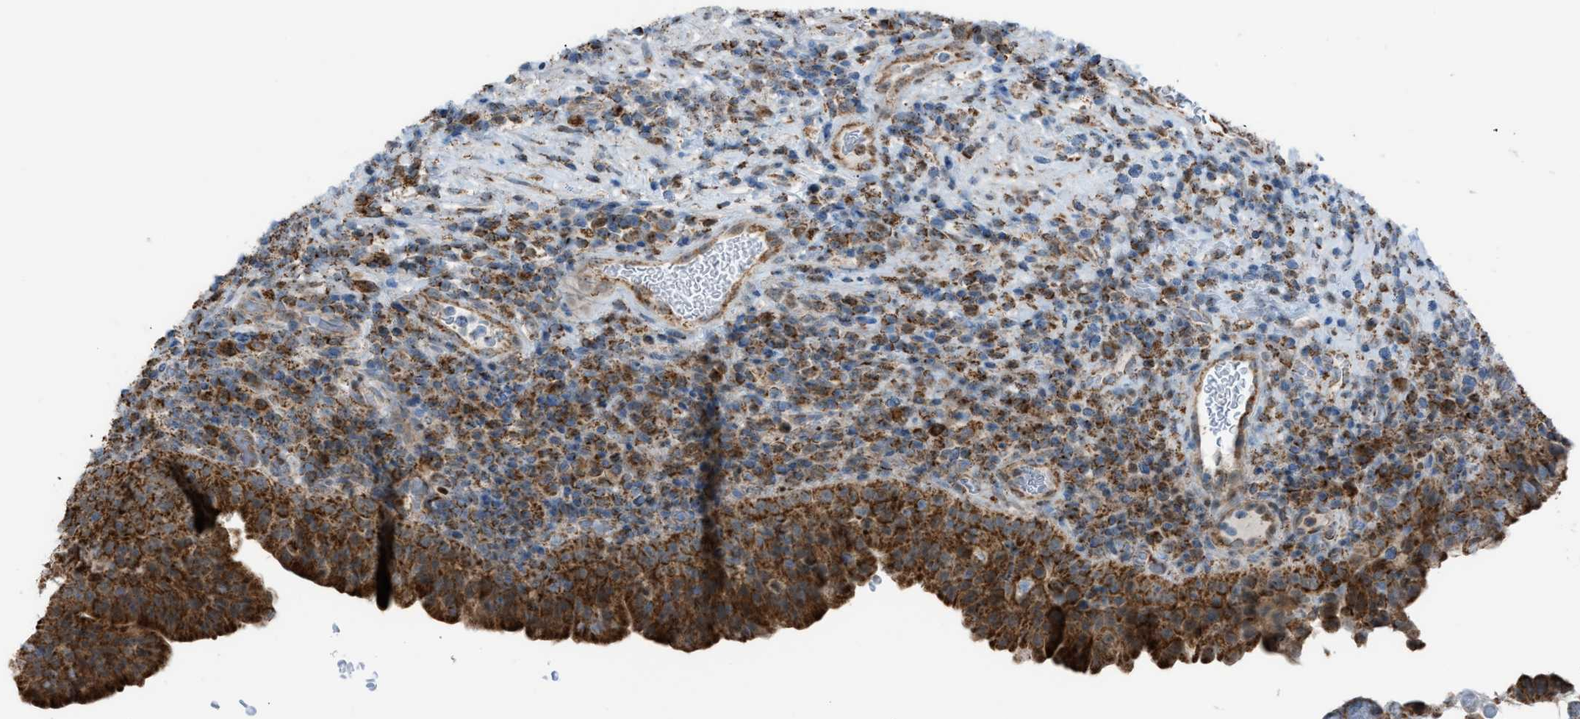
{"staining": {"intensity": "strong", "quantity": ">75%", "location": "cytoplasmic/membranous"}, "tissue": "urothelial cancer", "cell_type": "Tumor cells", "image_type": "cancer", "snomed": [{"axis": "morphology", "description": "Urothelial carcinoma, Low grade"}, {"axis": "topography", "description": "Urinary bladder"}], "caption": "Strong cytoplasmic/membranous protein positivity is identified in about >75% of tumor cells in urothelial cancer.", "gene": "SRM", "patient": {"sex": "female", "age": 75}}